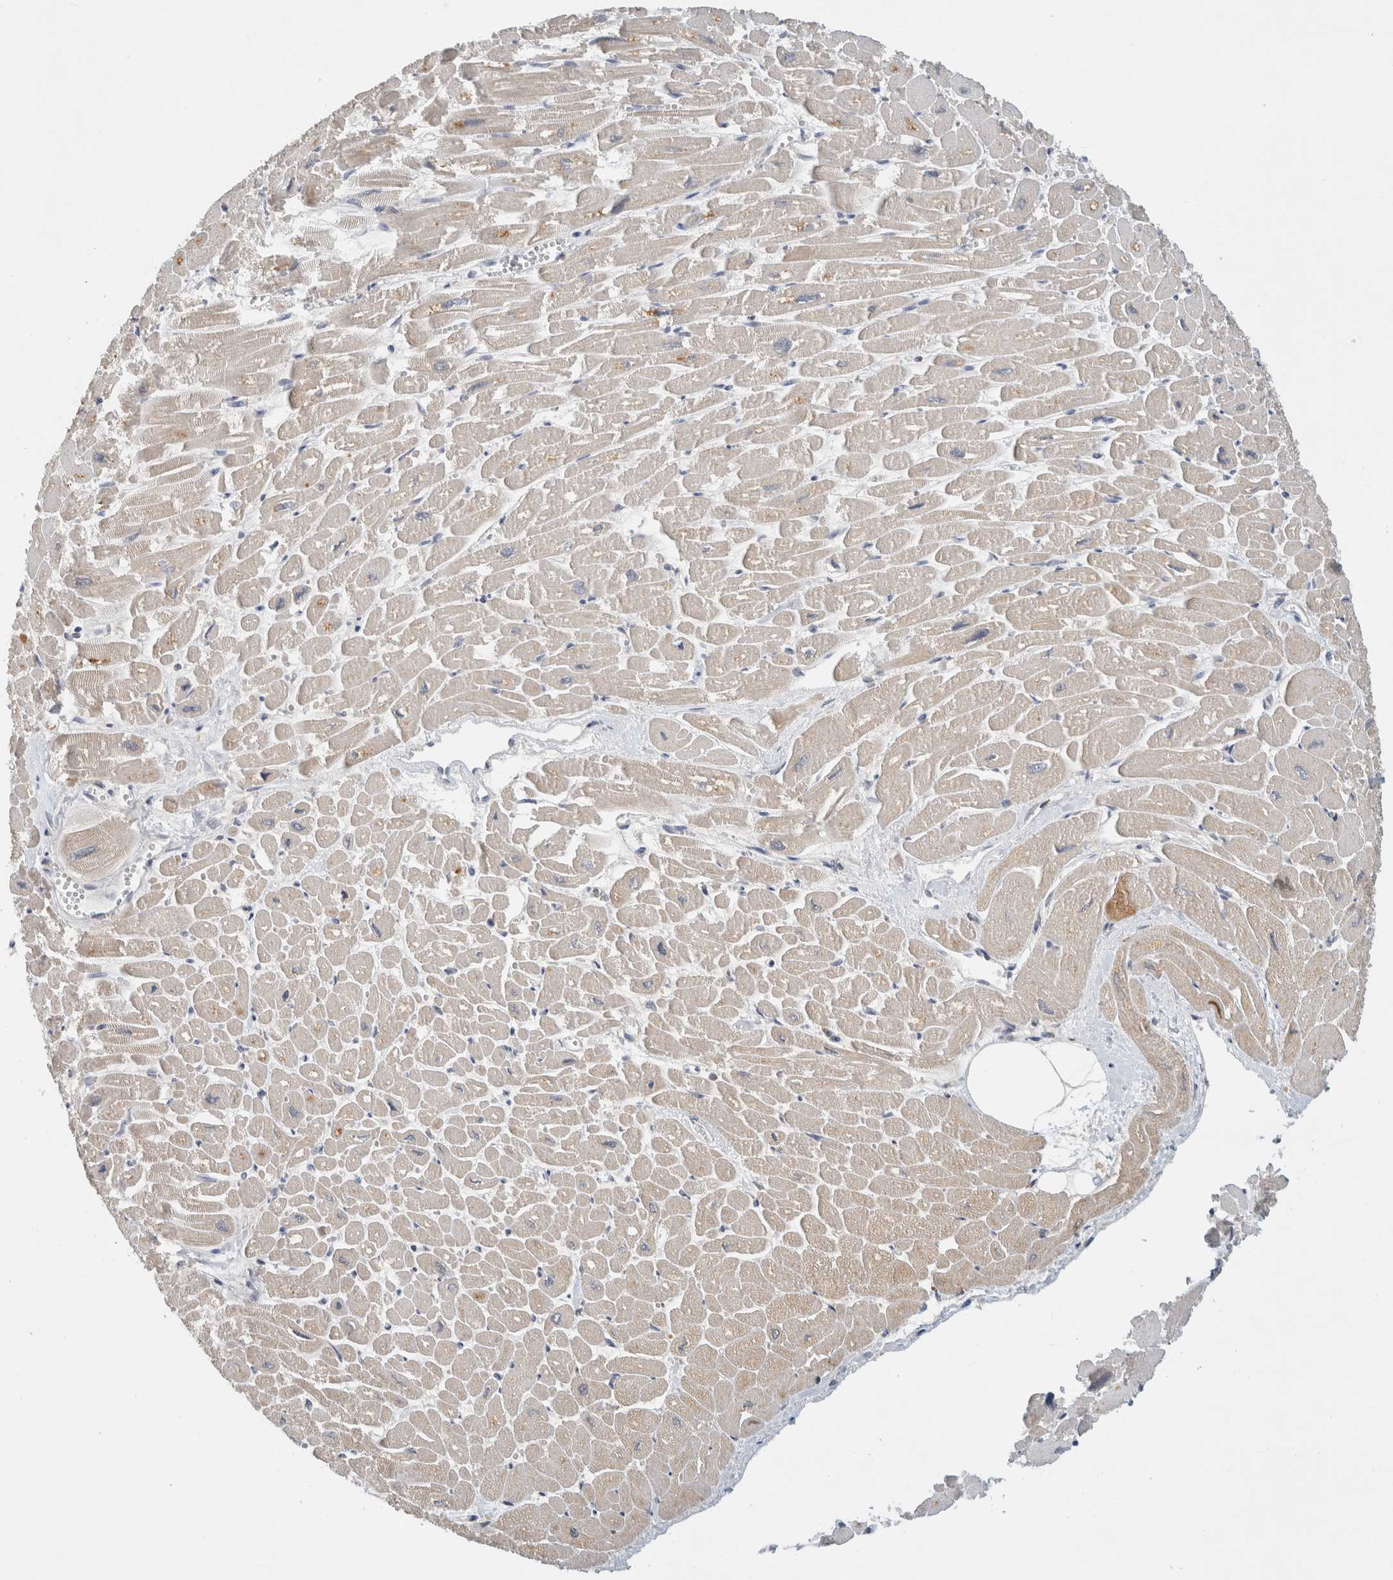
{"staining": {"intensity": "weak", "quantity": "25%-75%", "location": "cytoplasmic/membranous"}, "tissue": "heart muscle", "cell_type": "Cardiomyocytes", "image_type": "normal", "snomed": [{"axis": "morphology", "description": "Normal tissue, NOS"}, {"axis": "topography", "description": "Heart"}], "caption": "The micrograph shows a brown stain indicating the presence of a protein in the cytoplasmic/membranous of cardiomyocytes in heart muscle.", "gene": "AMPD1", "patient": {"sex": "male", "age": 54}}